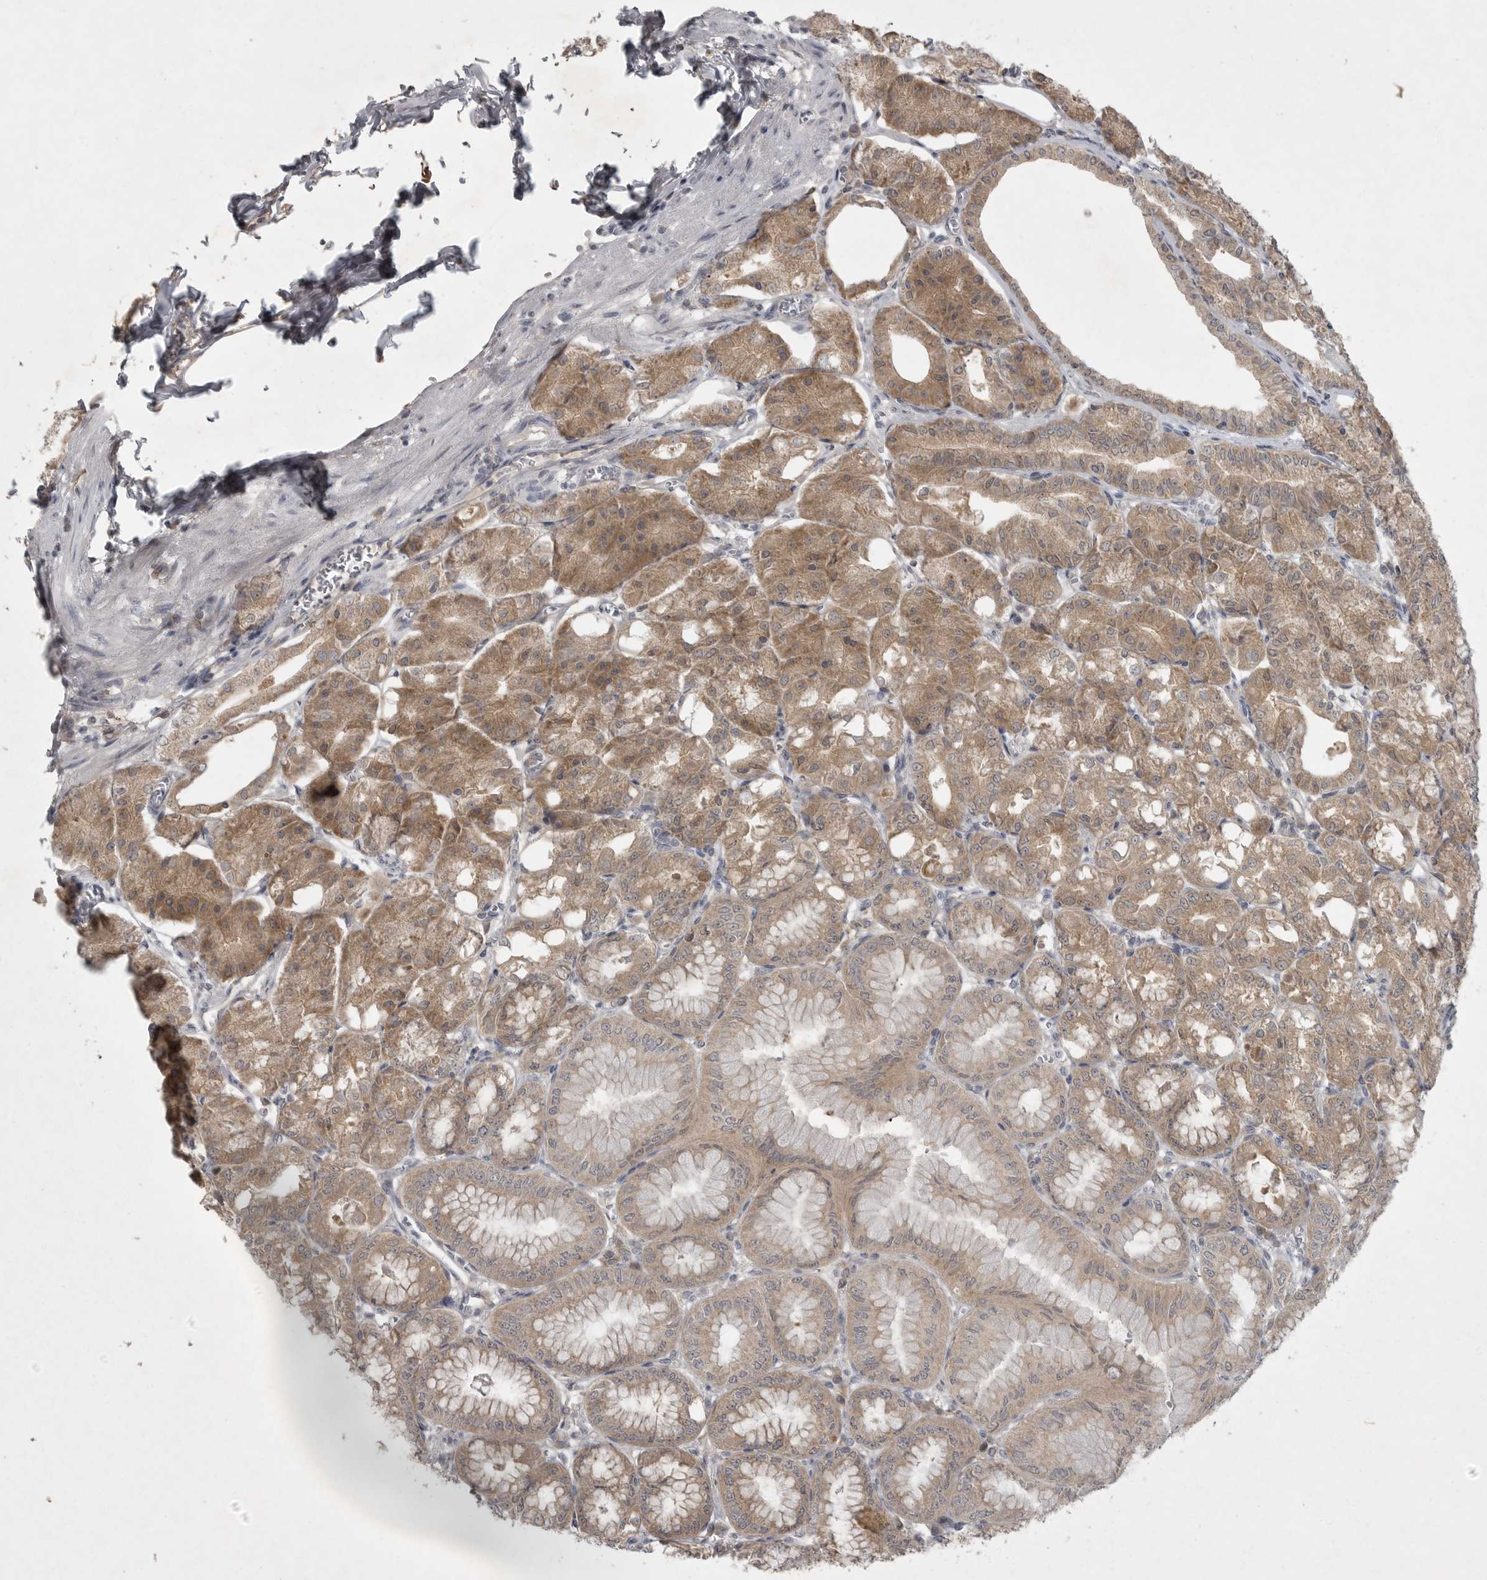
{"staining": {"intensity": "moderate", "quantity": ">75%", "location": "cytoplasmic/membranous"}, "tissue": "stomach", "cell_type": "Glandular cells", "image_type": "normal", "snomed": [{"axis": "morphology", "description": "Normal tissue, NOS"}, {"axis": "topography", "description": "Stomach, lower"}], "caption": "Protein expression analysis of unremarkable stomach reveals moderate cytoplasmic/membranous staining in approximately >75% of glandular cells.", "gene": "PHF13", "patient": {"sex": "male", "age": 71}}